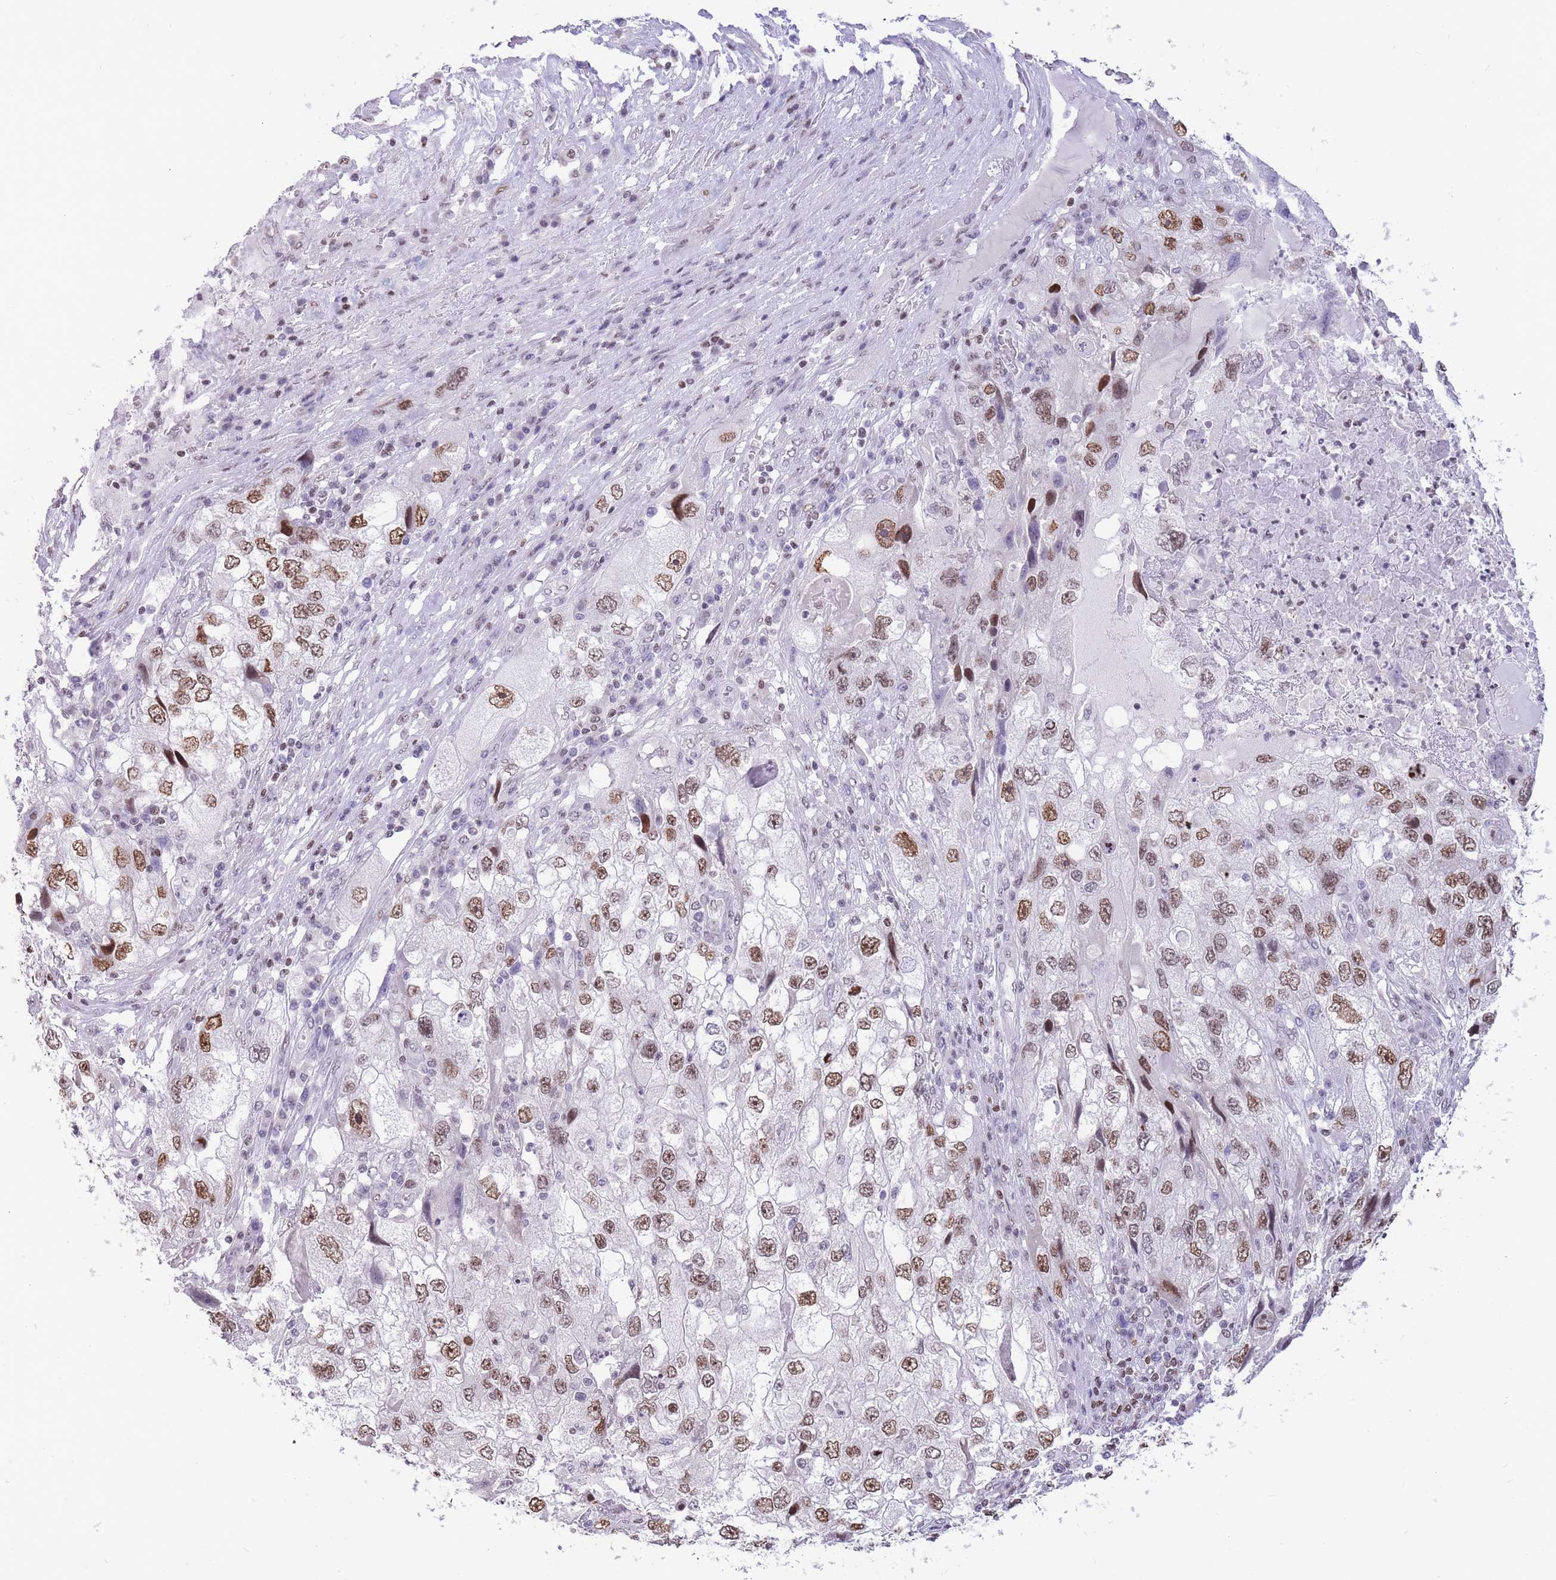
{"staining": {"intensity": "moderate", "quantity": "25%-75%", "location": "nuclear"}, "tissue": "endometrial cancer", "cell_type": "Tumor cells", "image_type": "cancer", "snomed": [{"axis": "morphology", "description": "Adenocarcinoma, NOS"}, {"axis": "topography", "description": "Endometrium"}], "caption": "Endometrial cancer (adenocarcinoma) stained with a protein marker displays moderate staining in tumor cells.", "gene": "HMGN1", "patient": {"sex": "female", "age": 49}}